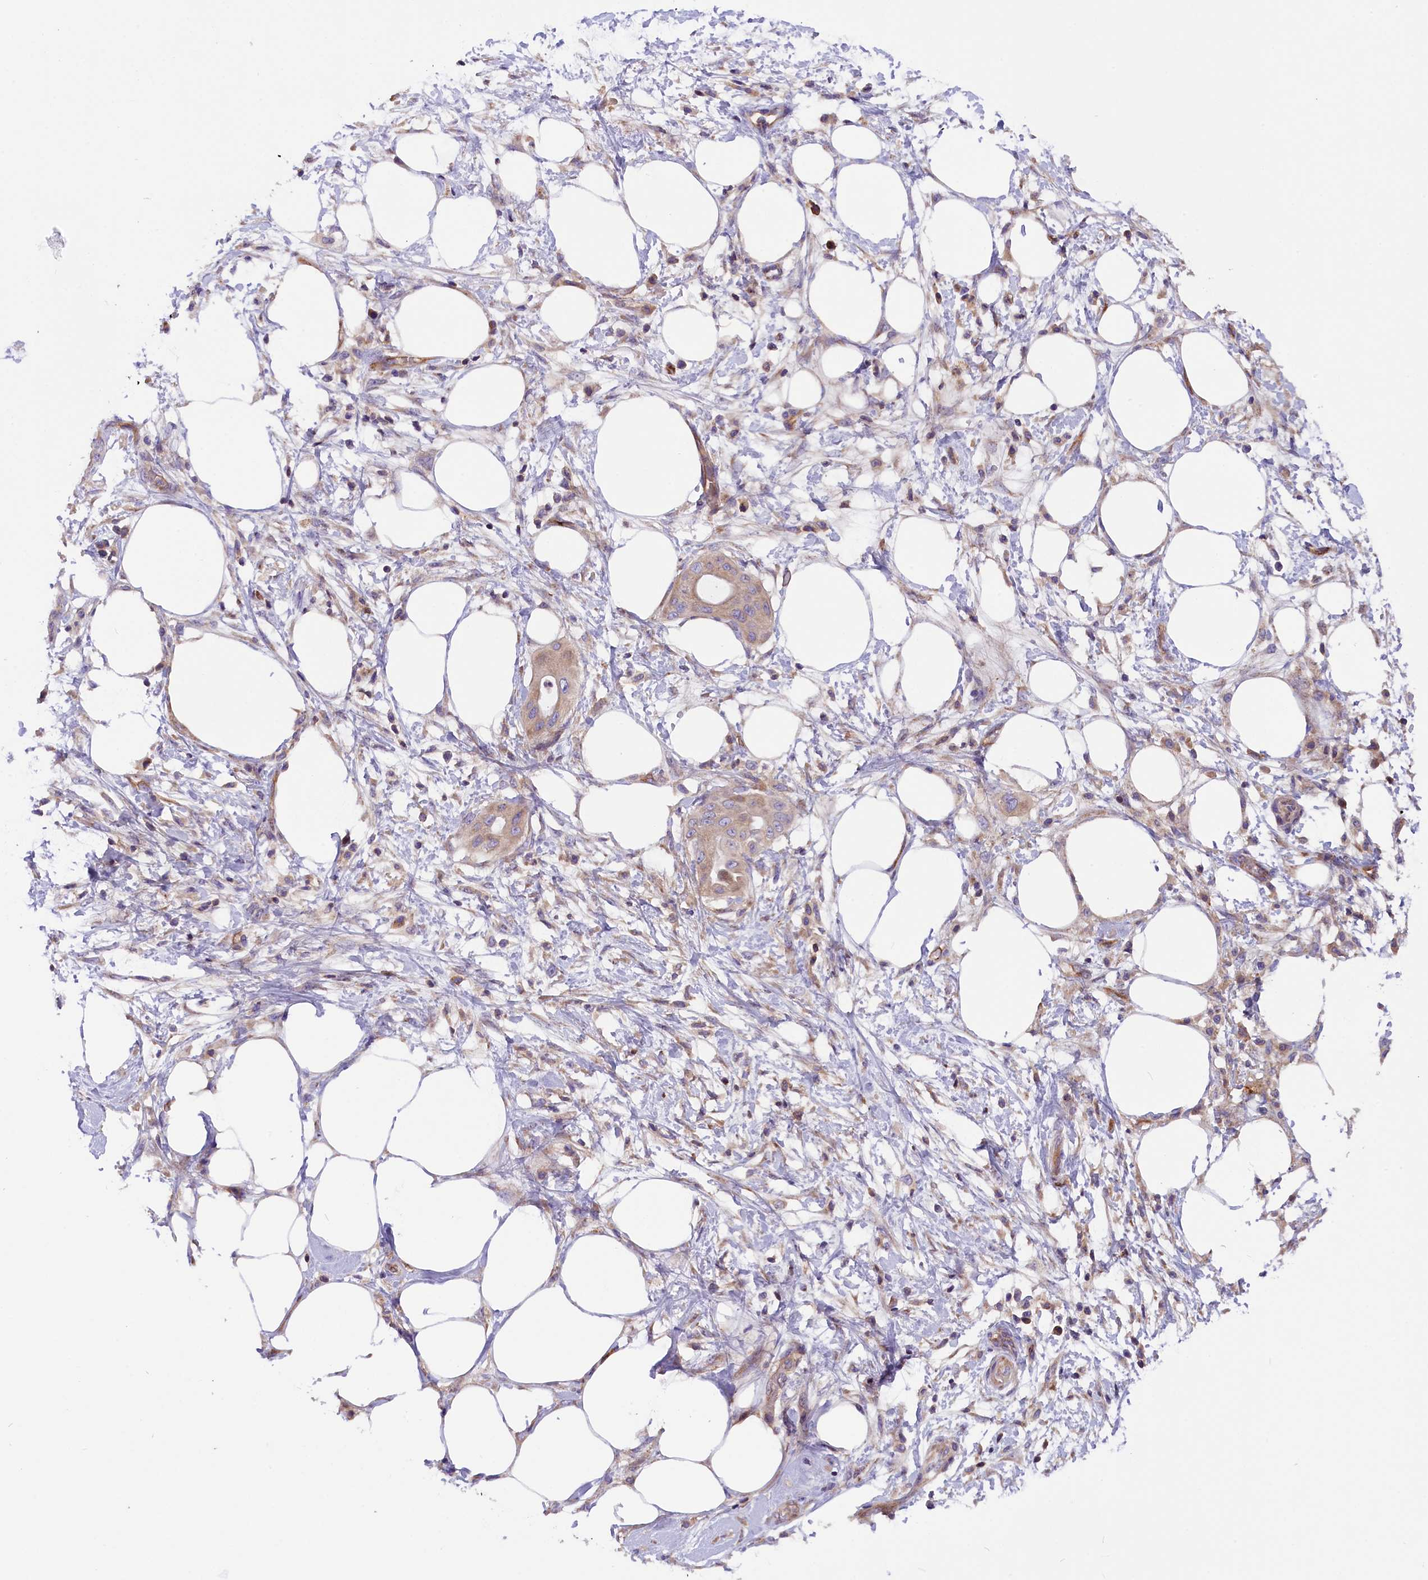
{"staining": {"intensity": "weak", "quantity": "<25%", "location": "cytoplasmic/membranous"}, "tissue": "pancreatic cancer", "cell_type": "Tumor cells", "image_type": "cancer", "snomed": [{"axis": "morphology", "description": "Adenocarcinoma, NOS"}, {"axis": "topography", "description": "Pancreas"}], "caption": "Photomicrograph shows no protein staining in tumor cells of pancreatic cancer tissue.", "gene": "DNAJB9", "patient": {"sex": "male", "age": 68}}